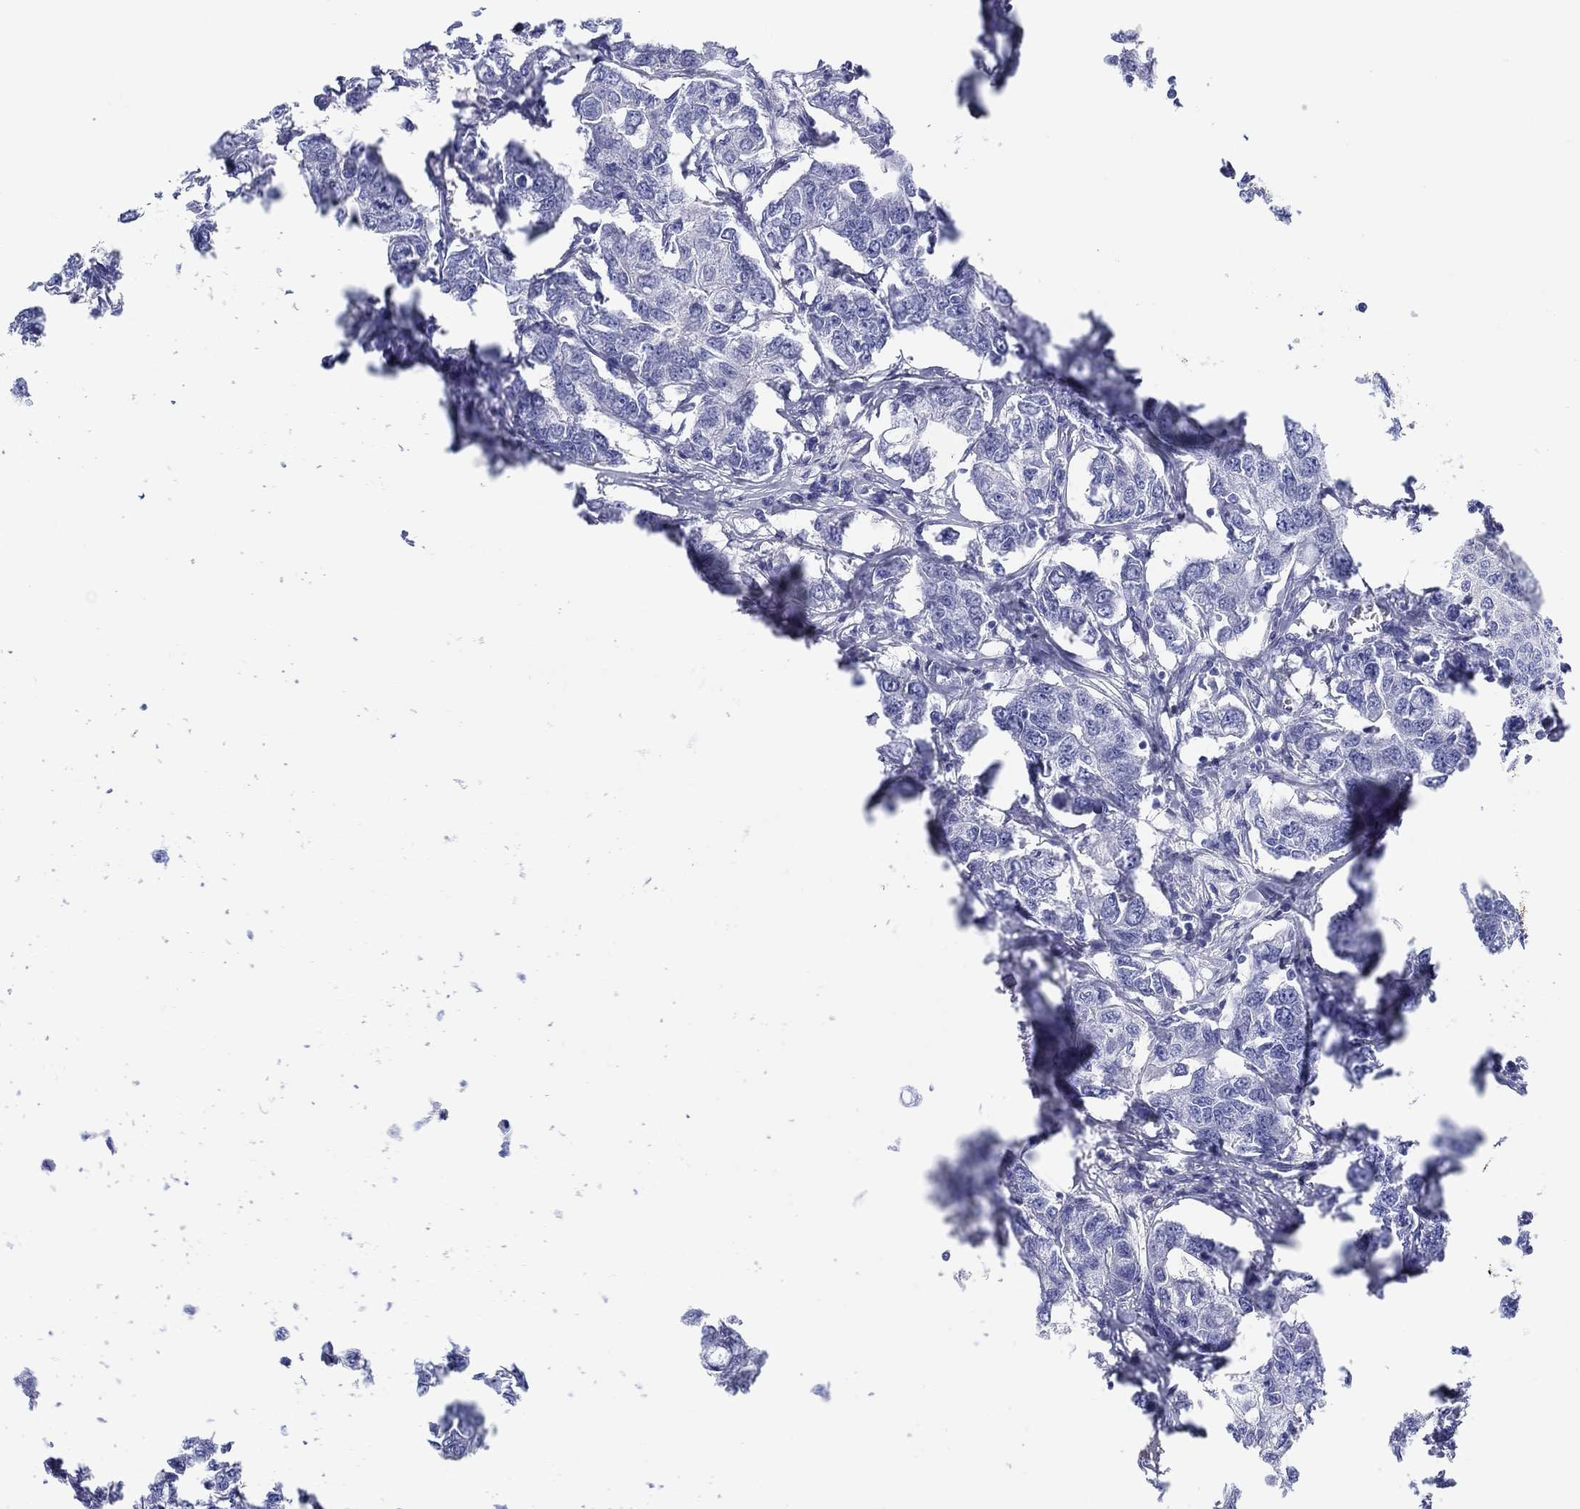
{"staining": {"intensity": "negative", "quantity": "none", "location": "none"}, "tissue": "breast cancer", "cell_type": "Tumor cells", "image_type": "cancer", "snomed": [{"axis": "morphology", "description": "Duct carcinoma"}, {"axis": "topography", "description": "Breast"}], "caption": "Tumor cells show no significant protein positivity in breast cancer (invasive ductal carcinoma). (Stains: DAB IHC with hematoxylin counter stain, Microscopy: brightfield microscopy at high magnification).", "gene": "HAPLN4", "patient": {"sex": "female", "age": 88}}